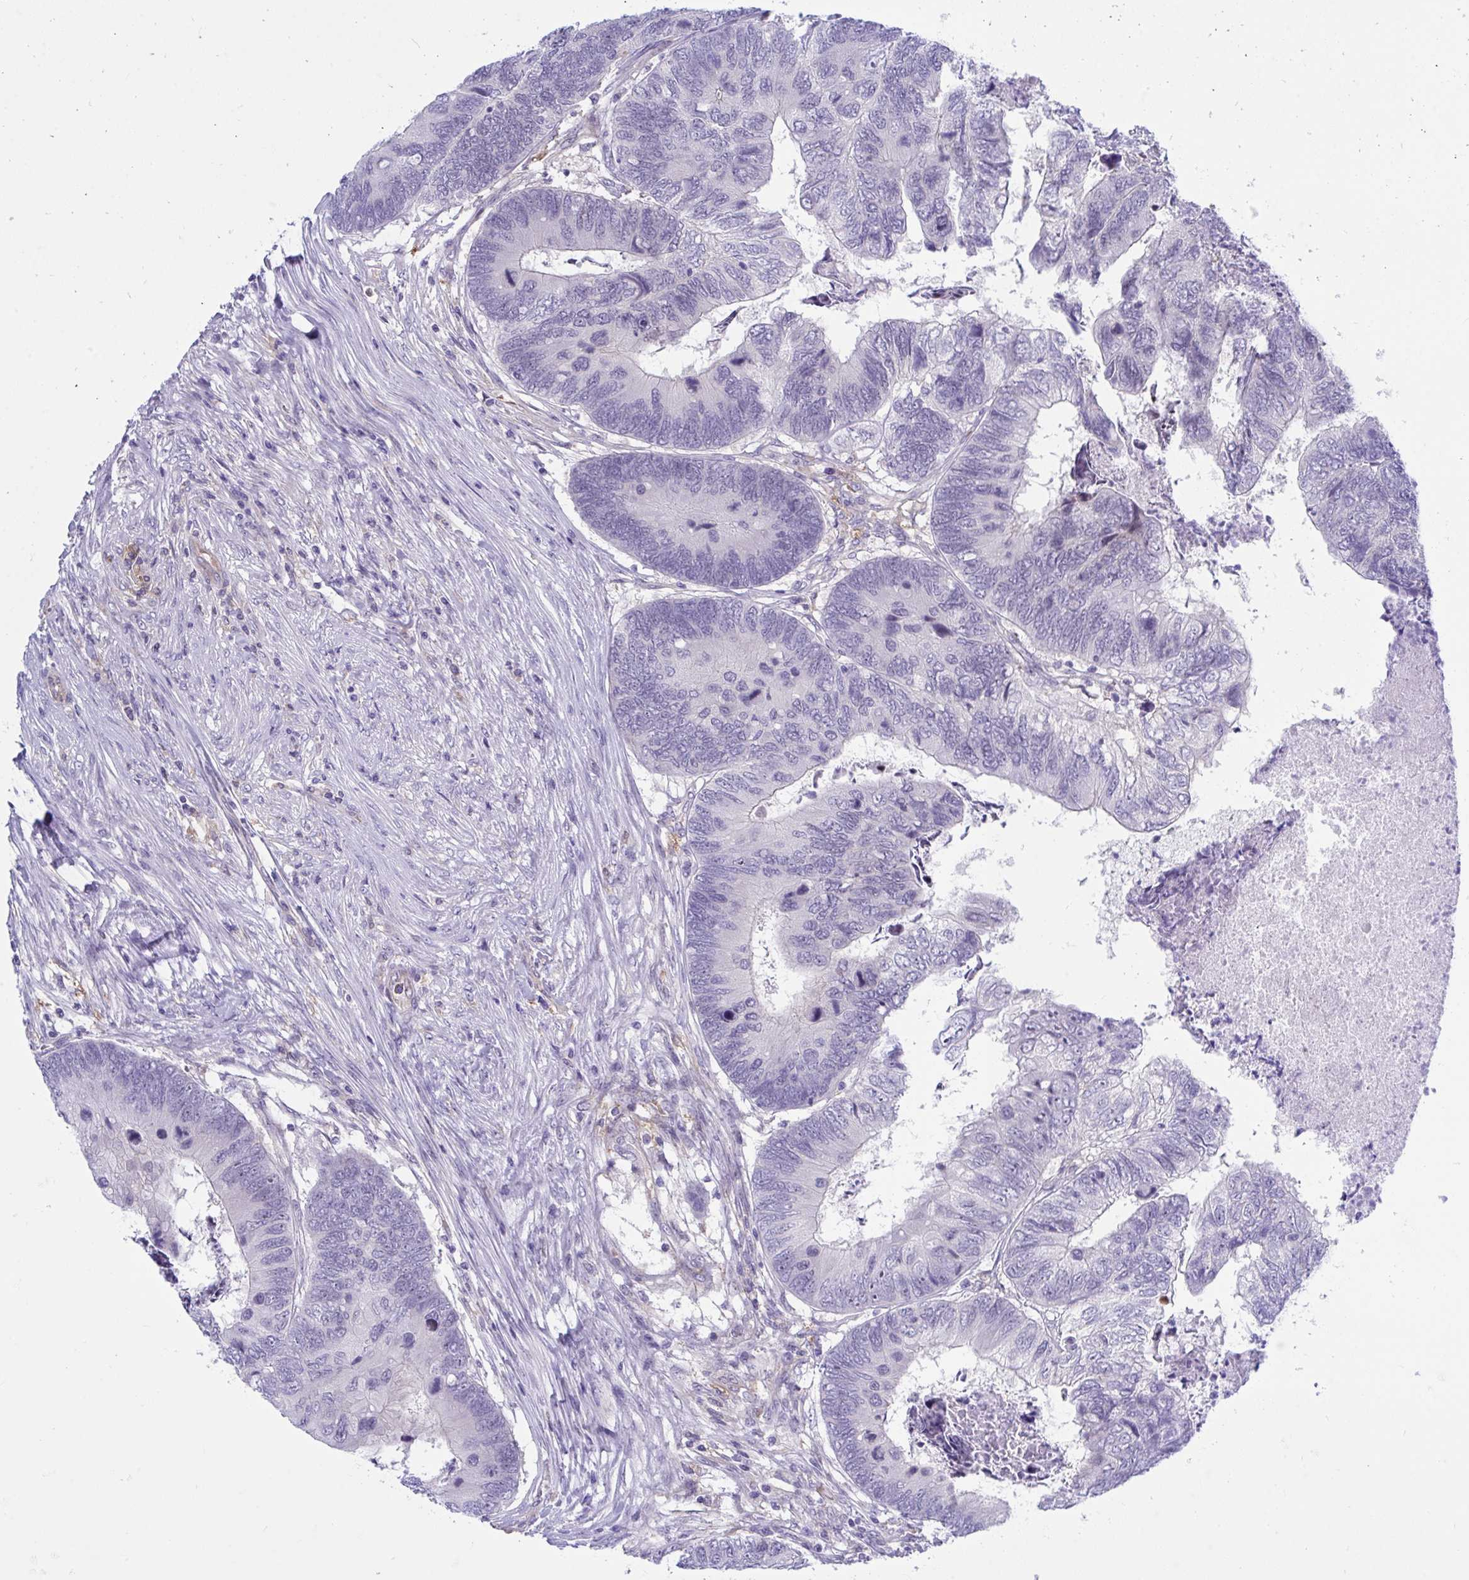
{"staining": {"intensity": "negative", "quantity": "none", "location": "none"}, "tissue": "colorectal cancer", "cell_type": "Tumor cells", "image_type": "cancer", "snomed": [{"axis": "morphology", "description": "Adenocarcinoma, NOS"}, {"axis": "topography", "description": "Colon"}], "caption": "Immunohistochemistry (IHC) histopathology image of human colorectal cancer (adenocarcinoma) stained for a protein (brown), which exhibits no staining in tumor cells.", "gene": "CENPQ", "patient": {"sex": "female", "age": 67}}